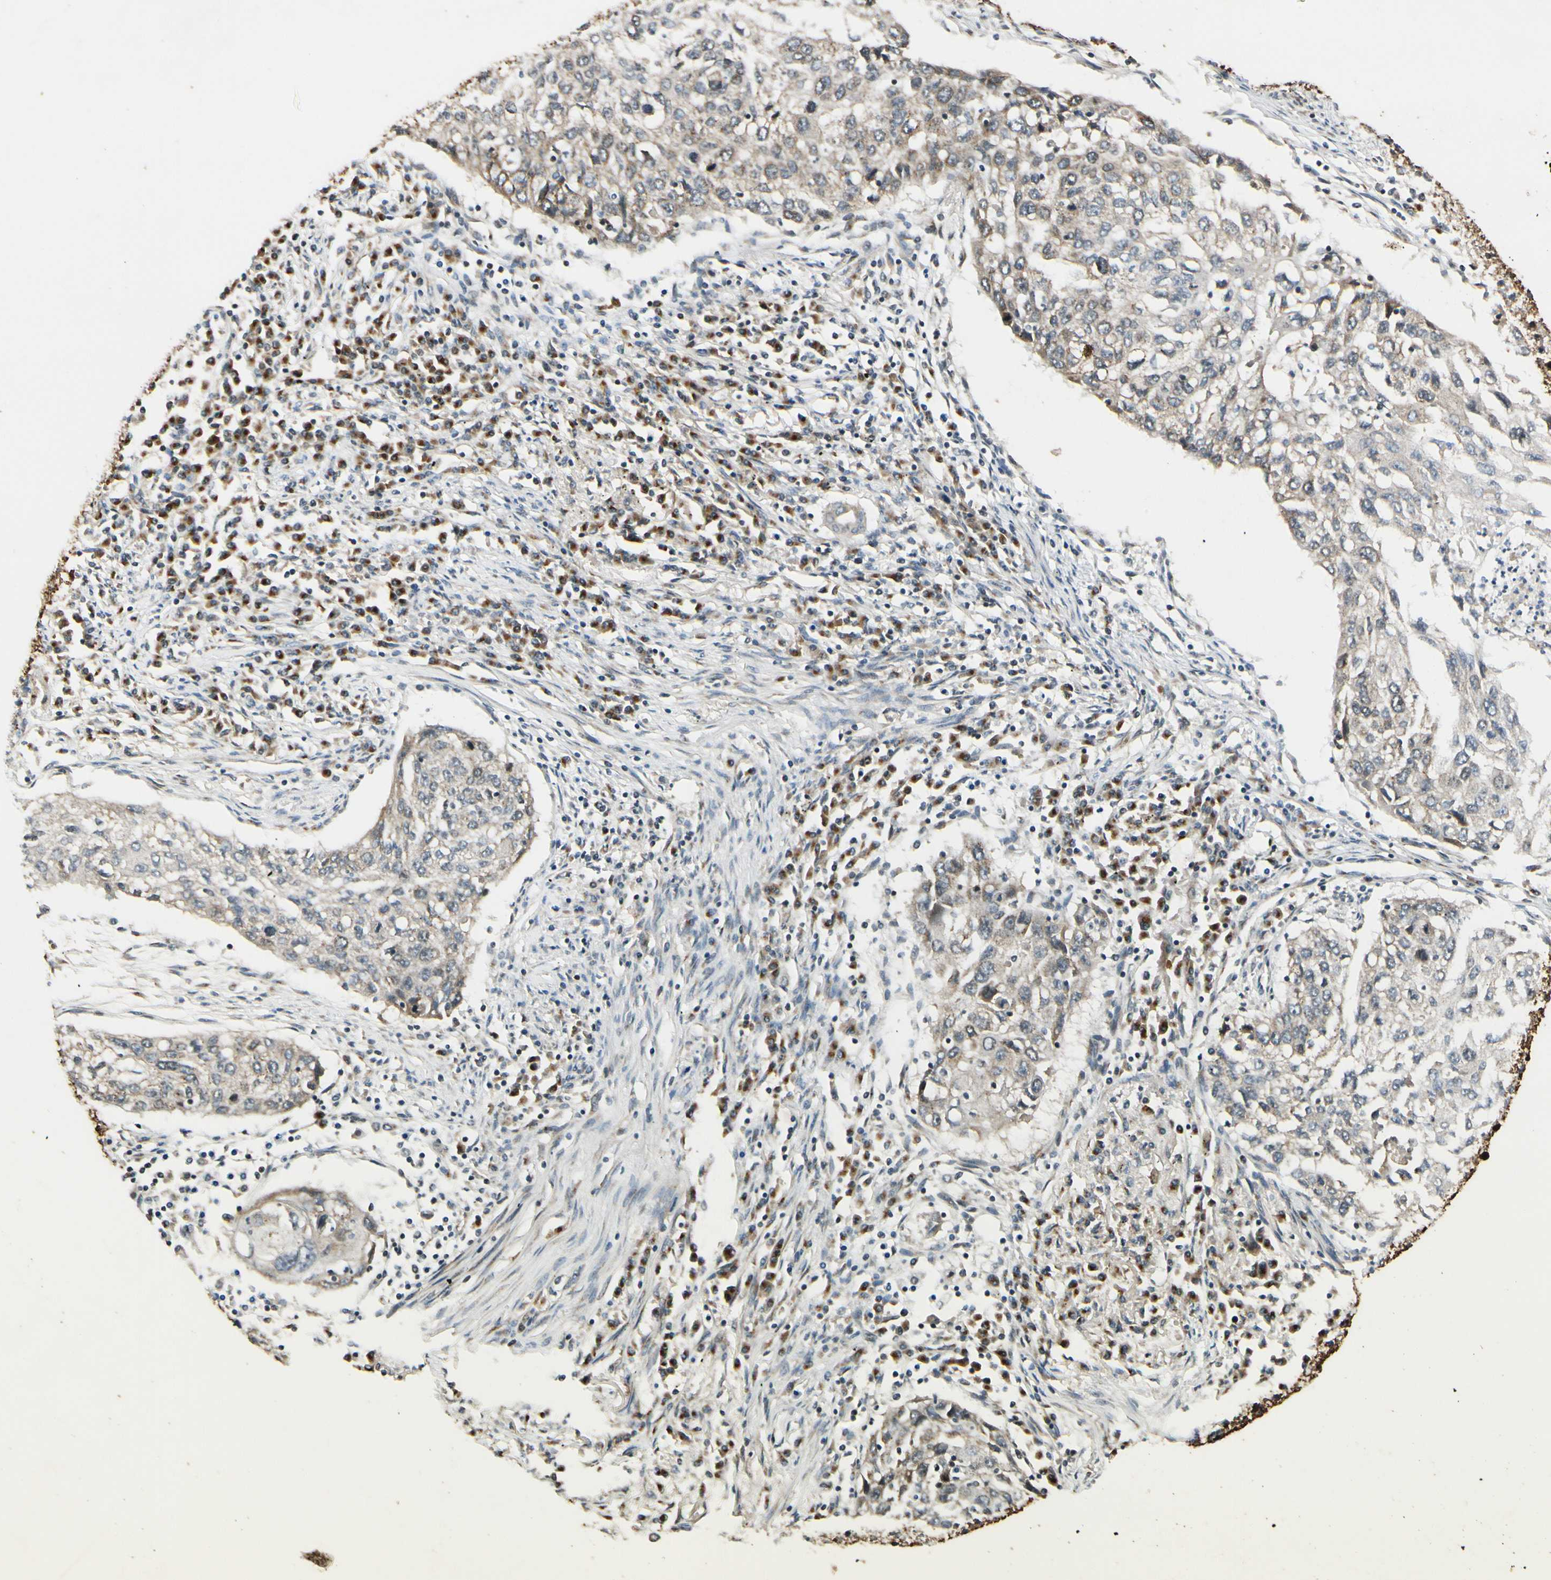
{"staining": {"intensity": "weak", "quantity": "<25%", "location": "cytoplasmic/membranous"}, "tissue": "lung cancer", "cell_type": "Tumor cells", "image_type": "cancer", "snomed": [{"axis": "morphology", "description": "Squamous cell carcinoma, NOS"}, {"axis": "topography", "description": "Lung"}], "caption": "Immunohistochemical staining of lung cancer (squamous cell carcinoma) shows no significant staining in tumor cells.", "gene": "NEO1", "patient": {"sex": "female", "age": 63}}